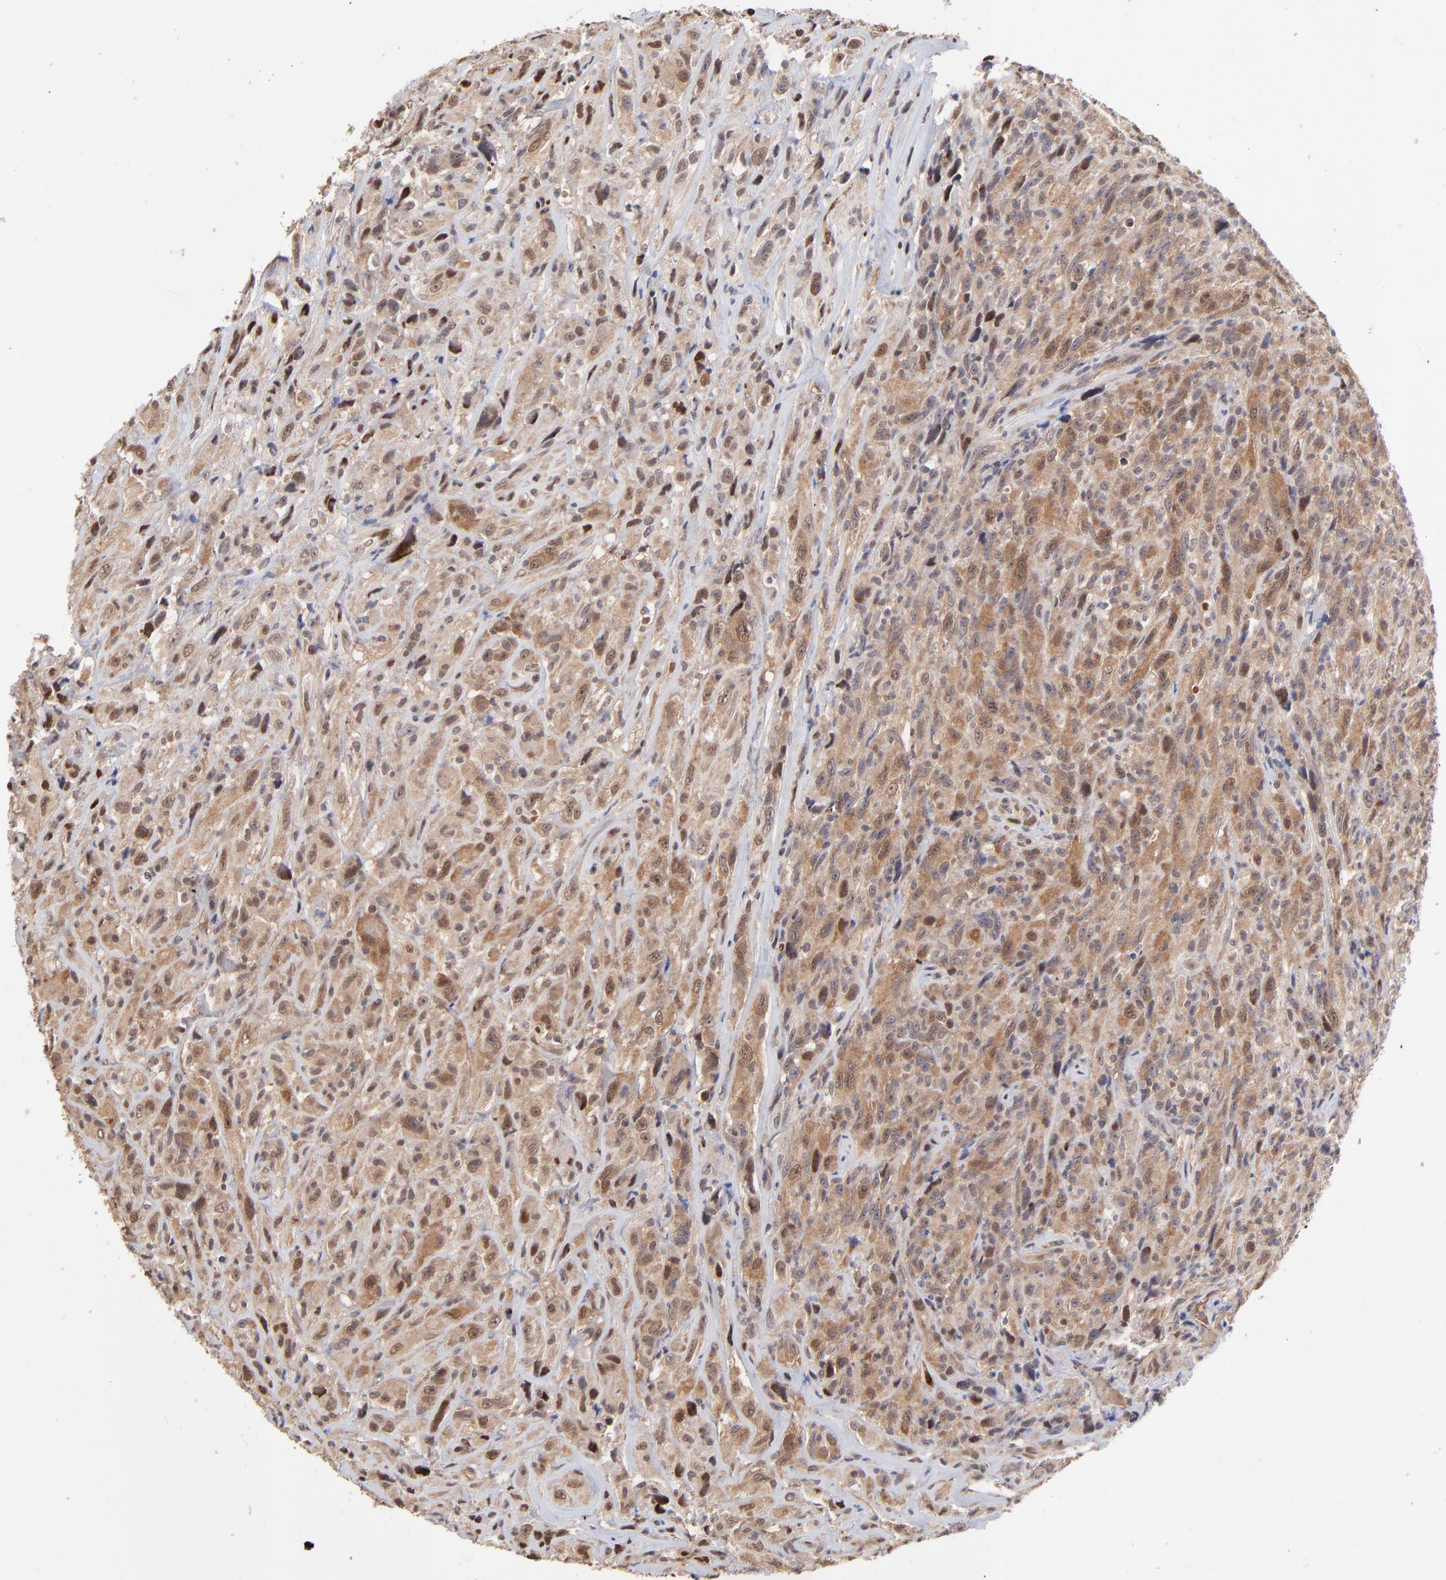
{"staining": {"intensity": "moderate", "quantity": "25%-75%", "location": "cytoplasmic/membranous,nuclear"}, "tissue": "glioma", "cell_type": "Tumor cells", "image_type": "cancer", "snomed": [{"axis": "morphology", "description": "Glioma, malignant, High grade"}, {"axis": "topography", "description": "Brain"}], "caption": "This is a photomicrograph of IHC staining of malignant high-grade glioma, which shows moderate expression in the cytoplasmic/membranous and nuclear of tumor cells.", "gene": "PSMD14", "patient": {"sex": "male", "age": 48}}